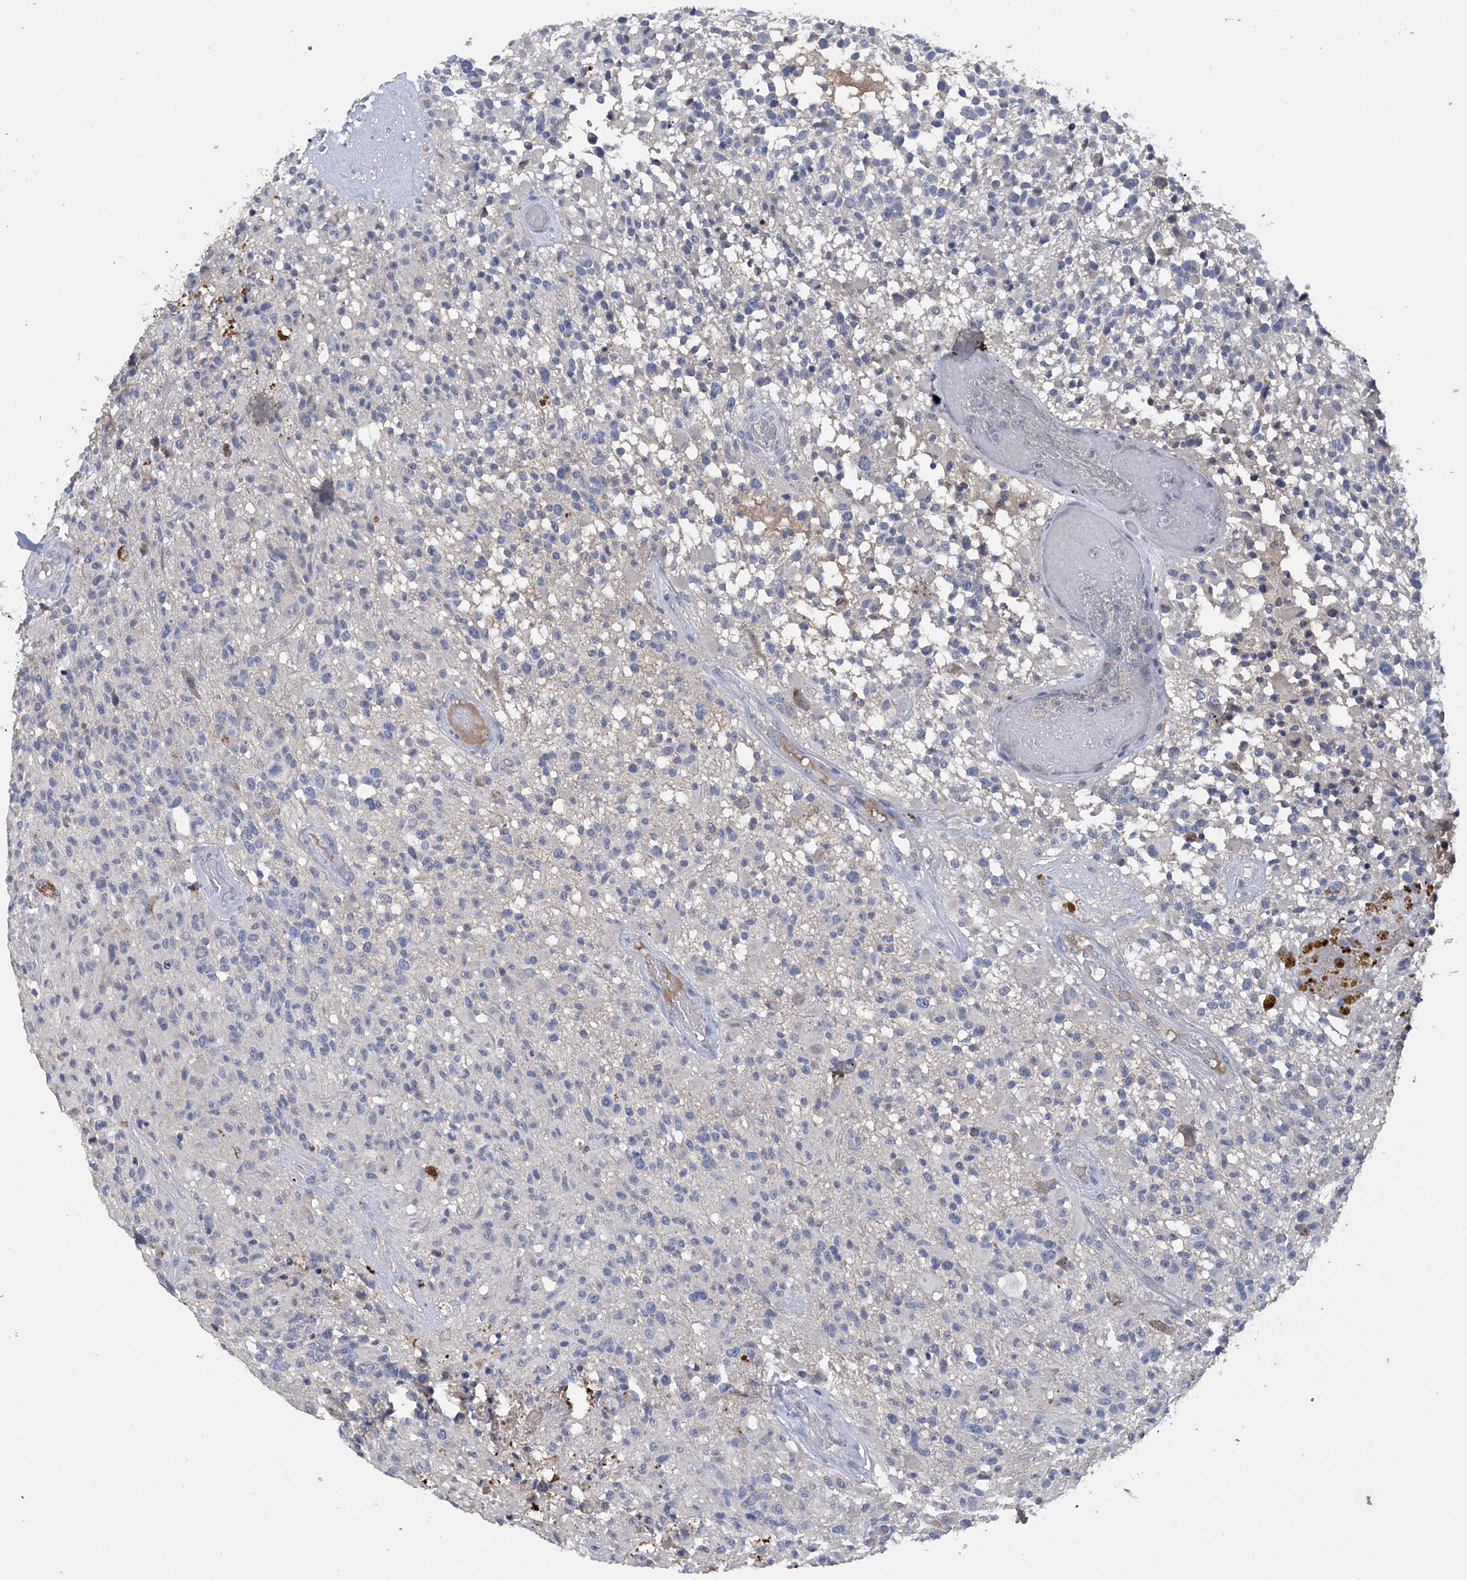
{"staining": {"intensity": "negative", "quantity": "none", "location": "none"}, "tissue": "glioma", "cell_type": "Tumor cells", "image_type": "cancer", "snomed": [{"axis": "morphology", "description": "Glioma, malignant, High grade"}, {"axis": "morphology", "description": "Glioblastoma, NOS"}, {"axis": "topography", "description": "Brain"}], "caption": "Histopathology image shows no protein staining in tumor cells of malignant high-grade glioma tissue. (Stains: DAB (3,3'-diaminobenzidine) immunohistochemistry with hematoxylin counter stain, Microscopy: brightfield microscopy at high magnification).", "gene": "PCSK5", "patient": {"sex": "male", "age": 60}}